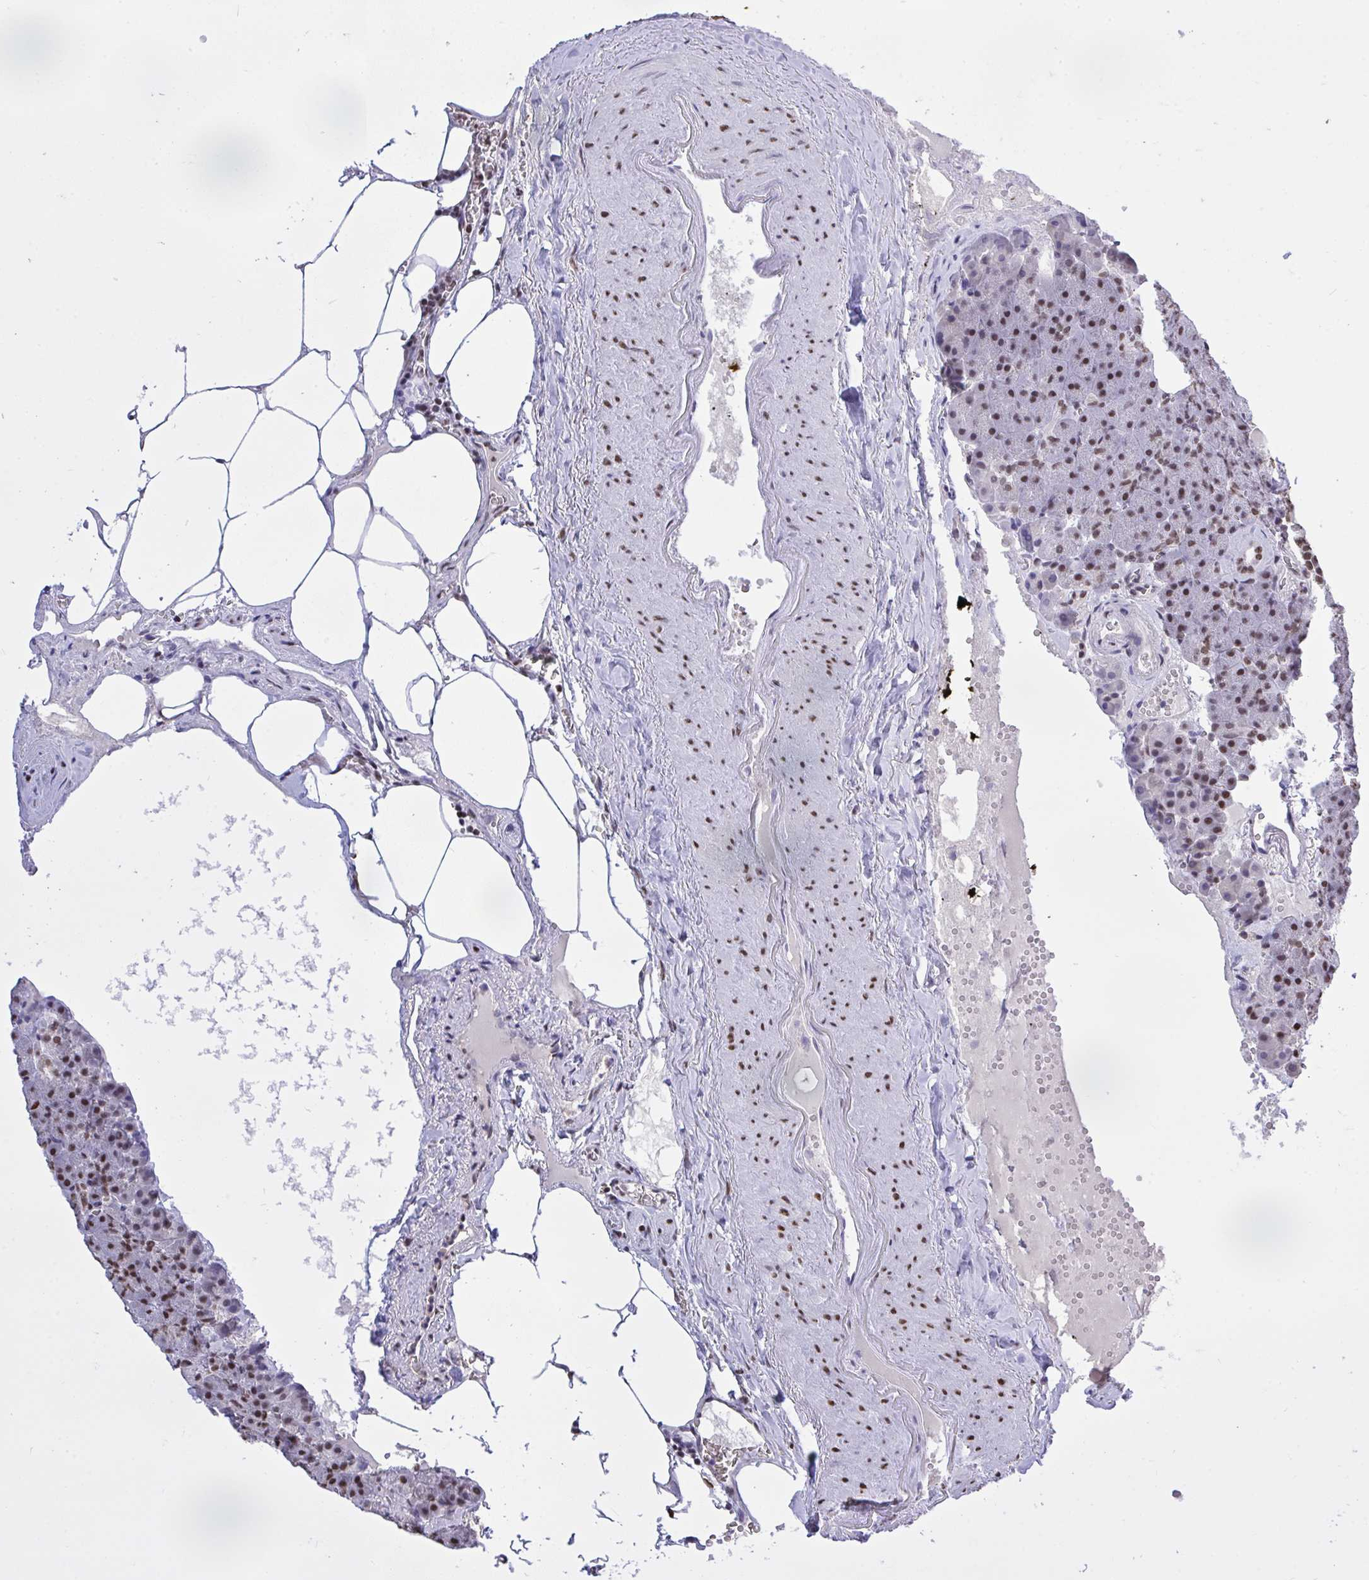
{"staining": {"intensity": "moderate", "quantity": ">75%", "location": "nuclear"}, "tissue": "pancreas", "cell_type": "Exocrine glandular cells", "image_type": "normal", "snomed": [{"axis": "morphology", "description": "Normal tissue, NOS"}, {"axis": "topography", "description": "Pancreas"}], "caption": "Immunohistochemistry of normal human pancreas displays medium levels of moderate nuclear staining in approximately >75% of exocrine glandular cells.", "gene": "HNRNPDL", "patient": {"sex": "female", "age": 74}}